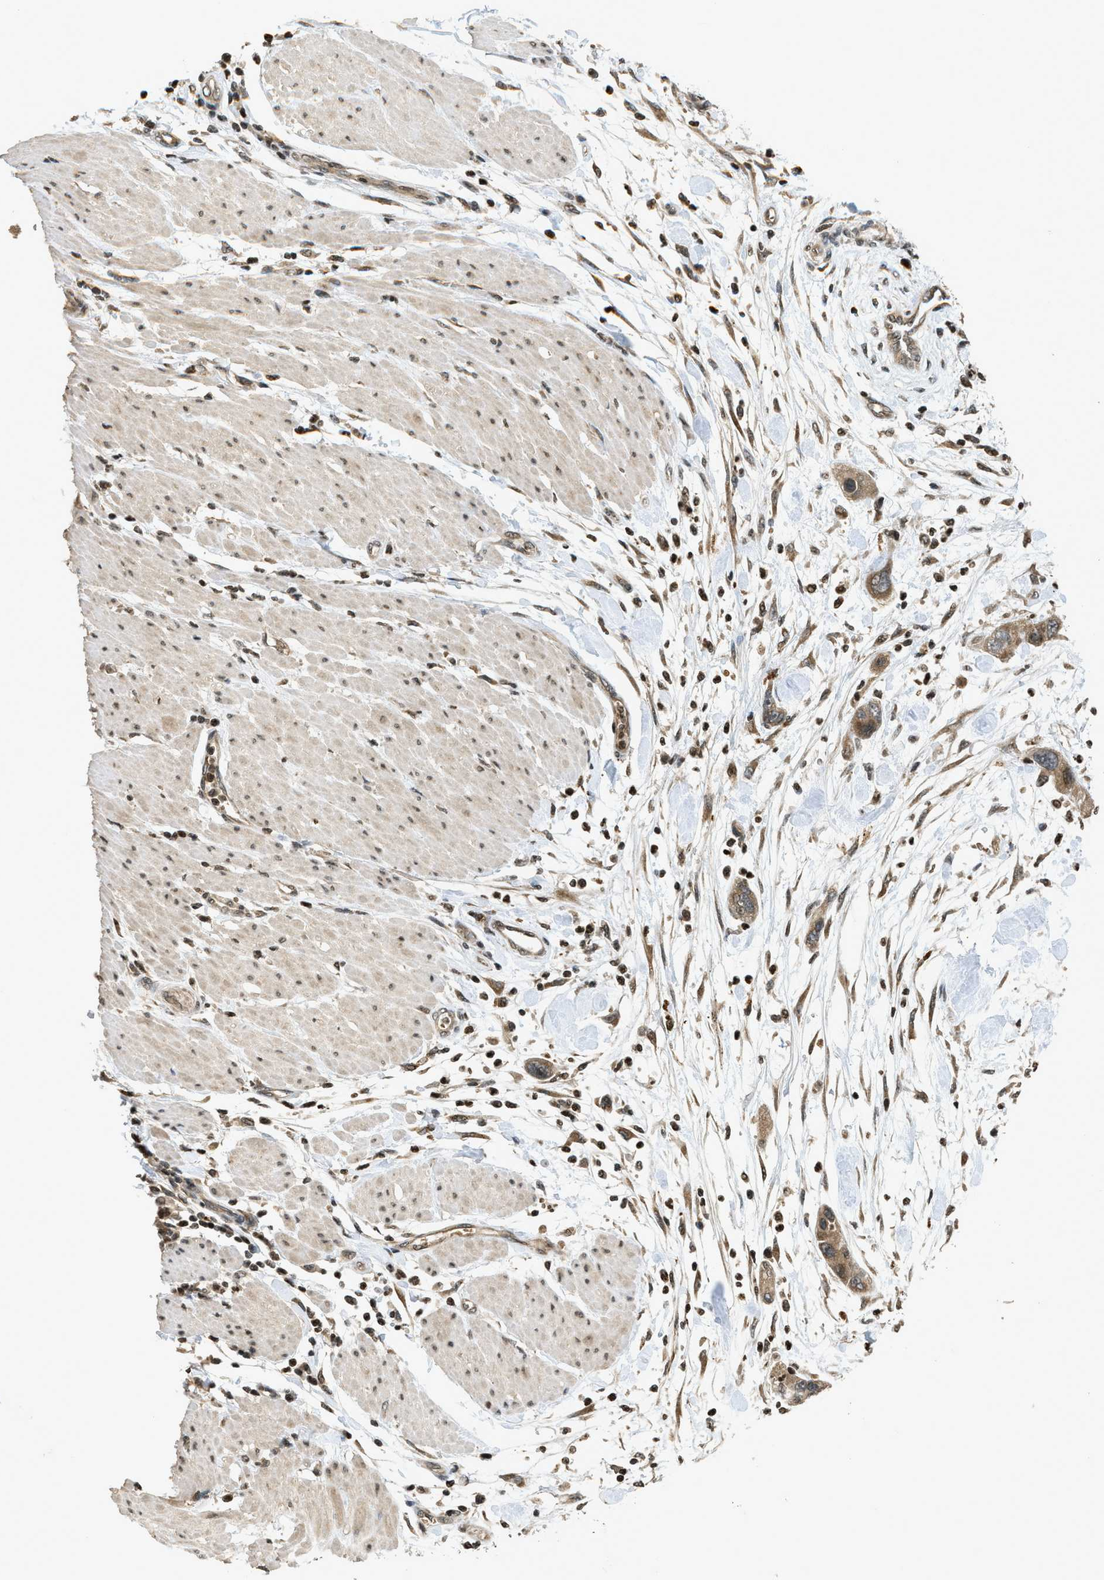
{"staining": {"intensity": "weak", "quantity": ">75%", "location": "cytoplasmic/membranous"}, "tissue": "pancreatic cancer", "cell_type": "Tumor cells", "image_type": "cancer", "snomed": [{"axis": "morphology", "description": "Normal tissue, NOS"}, {"axis": "morphology", "description": "Adenocarcinoma, NOS"}, {"axis": "topography", "description": "Pancreas"}], "caption": "DAB immunohistochemical staining of pancreatic cancer shows weak cytoplasmic/membranous protein expression in about >75% of tumor cells. Immunohistochemistry (ihc) stains the protein in brown and the nuclei are stained blue.", "gene": "SIAH1", "patient": {"sex": "female", "age": 71}}